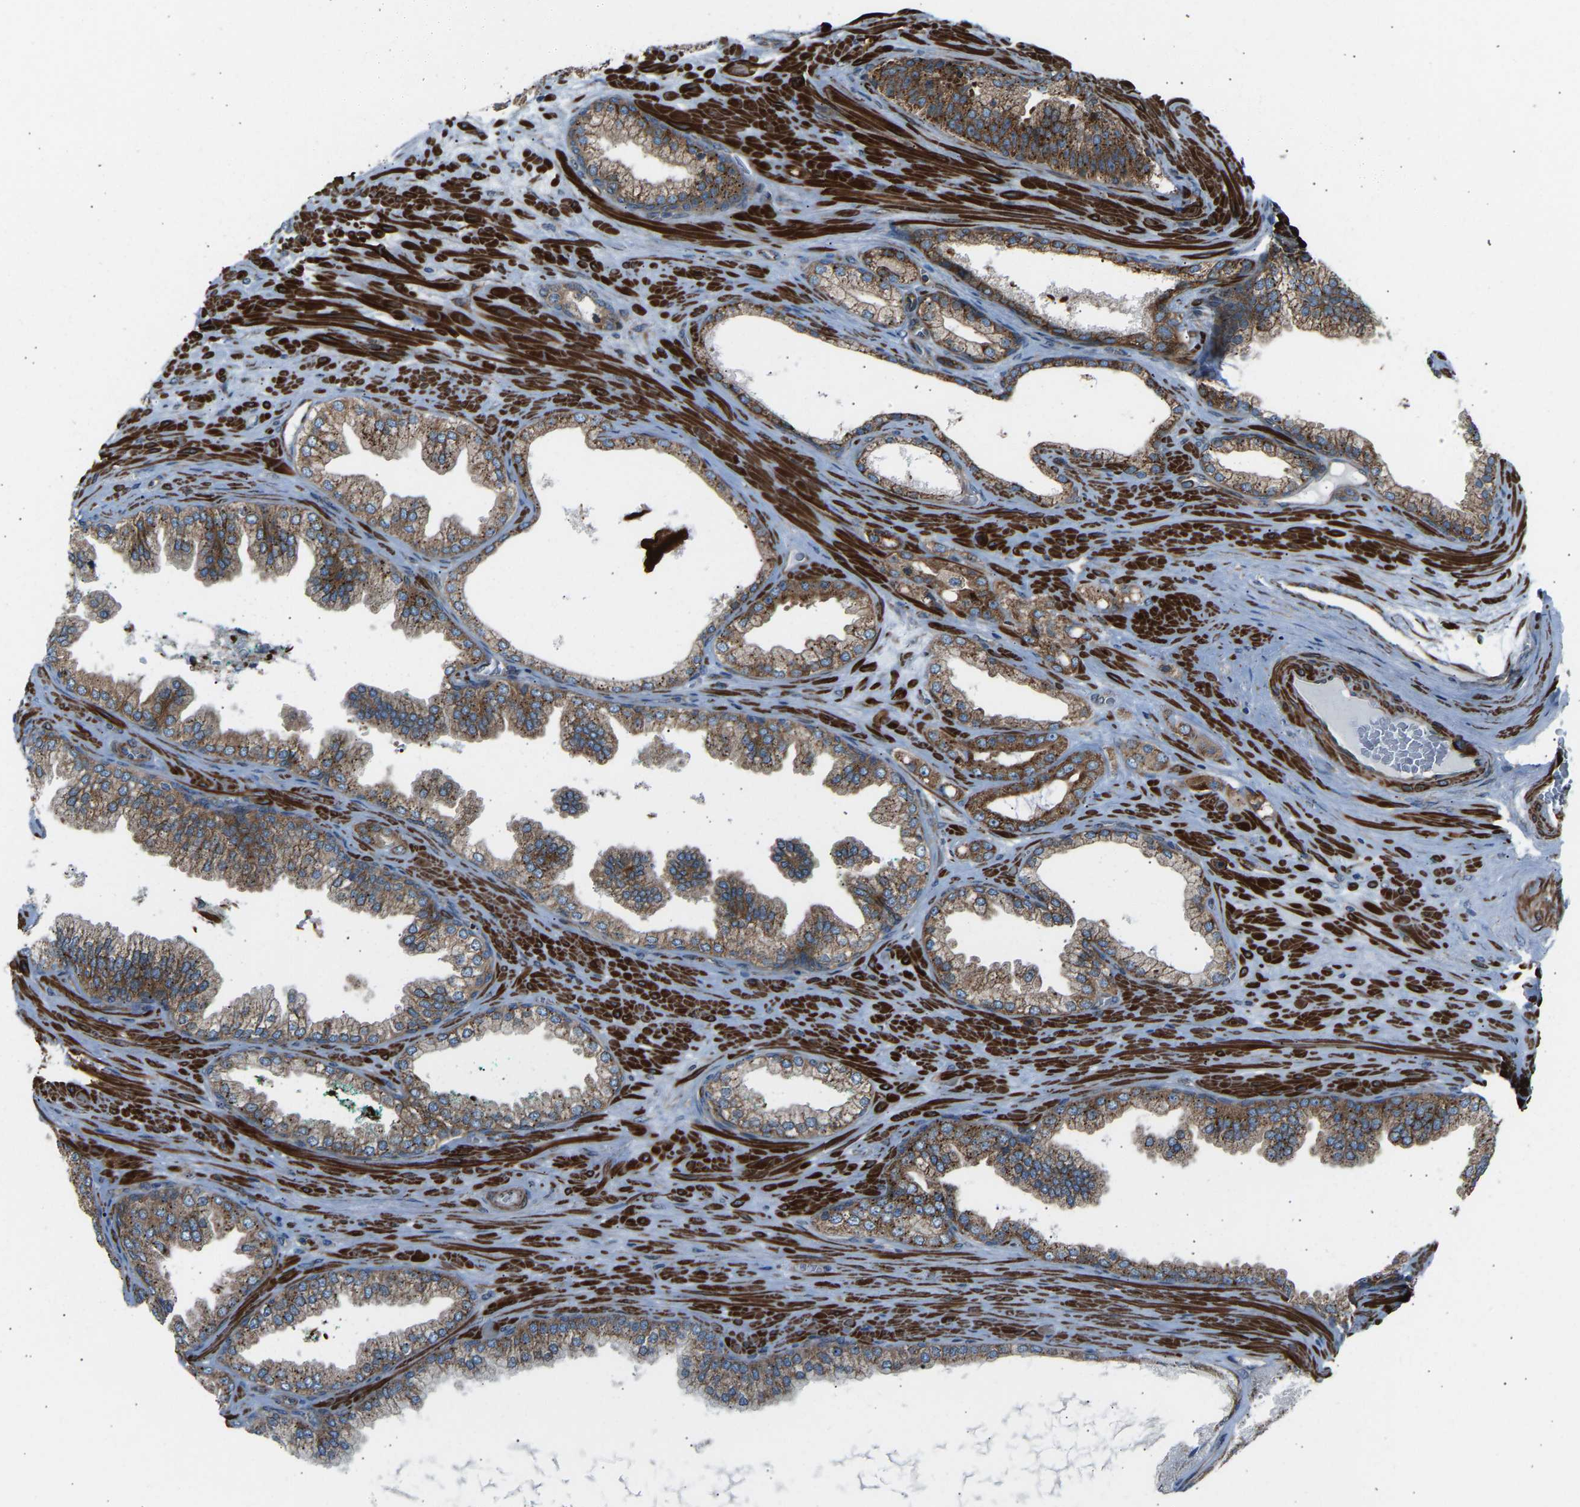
{"staining": {"intensity": "moderate", "quantity": ">75%", "location": "cytoplasmic/membranous"}, "tissue": "prostate cancer", "cell_type": "Tumor cells", "image_type": "cancer", "snomed": [{"axis": "morphology", "description": "Adenocarcinoma, High grade"}, {"axis": "topography", "description": "Prostate"}], "caption": "A histopathology image of prostate cancer (adenocarcinoma (high-grade)) stained for a protein displays moderate cytoplasmic/membranous brown staining in tumor cells.", "gene": "VPS41", "patient": {"sex": "male", "age": 71}}